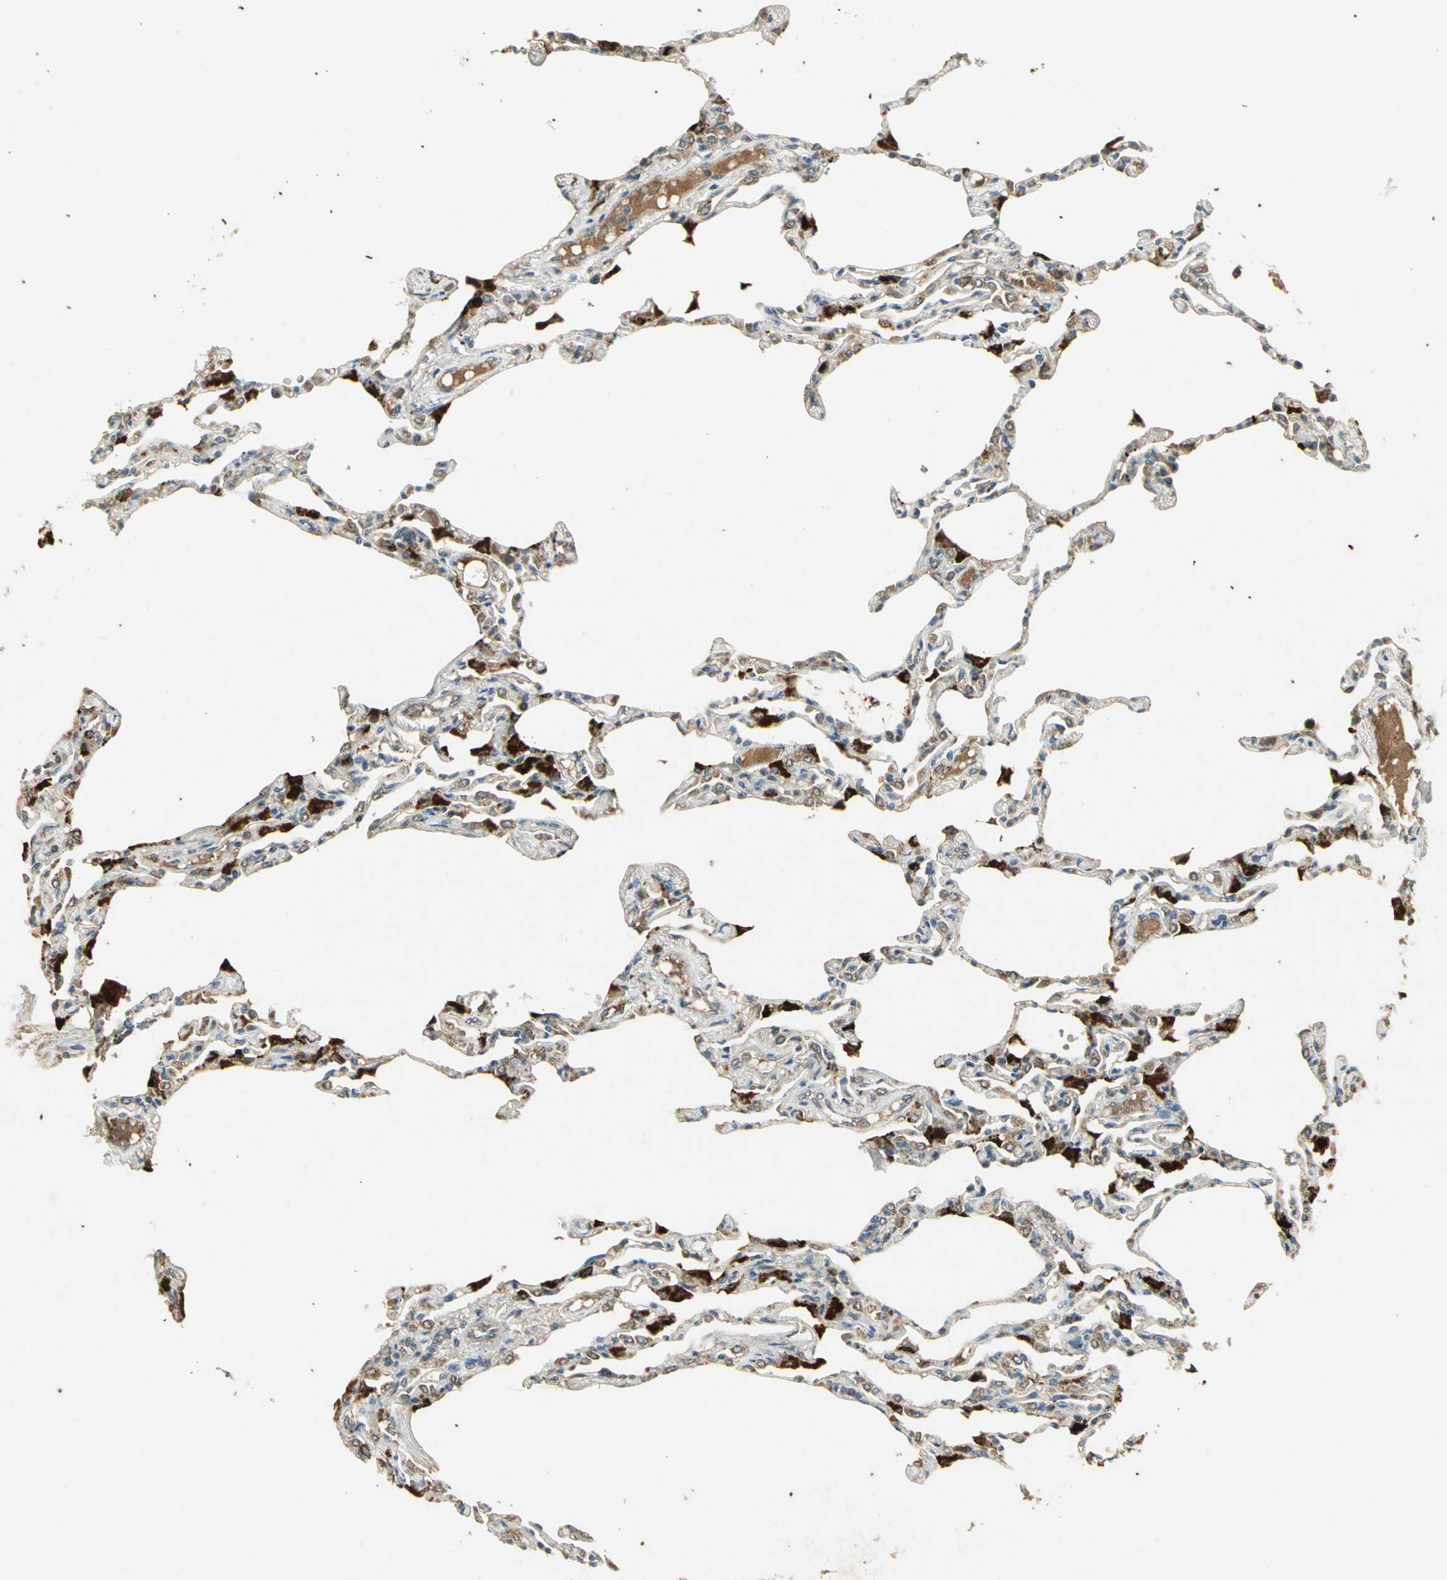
{"staining": {"intensity": "weak", "quantity": ">75%", "location": "cytoplasmic/membranous"}, "tissue": "lung", "cell_type": "Alveolar cells", "image_type": "normal", "snomed": [{"axis": "morphology", "description": "Normal tissue, NOS"}, {"axis": "topography", "description": "Lung"}], "caption": "Lung stained with a brown dye reveals weak cytoplasmic/membranous positive positivity in about >75% of alveolar cells.", "gene": "KEAP1", "patient": {"sex": "female", "age": 49}}